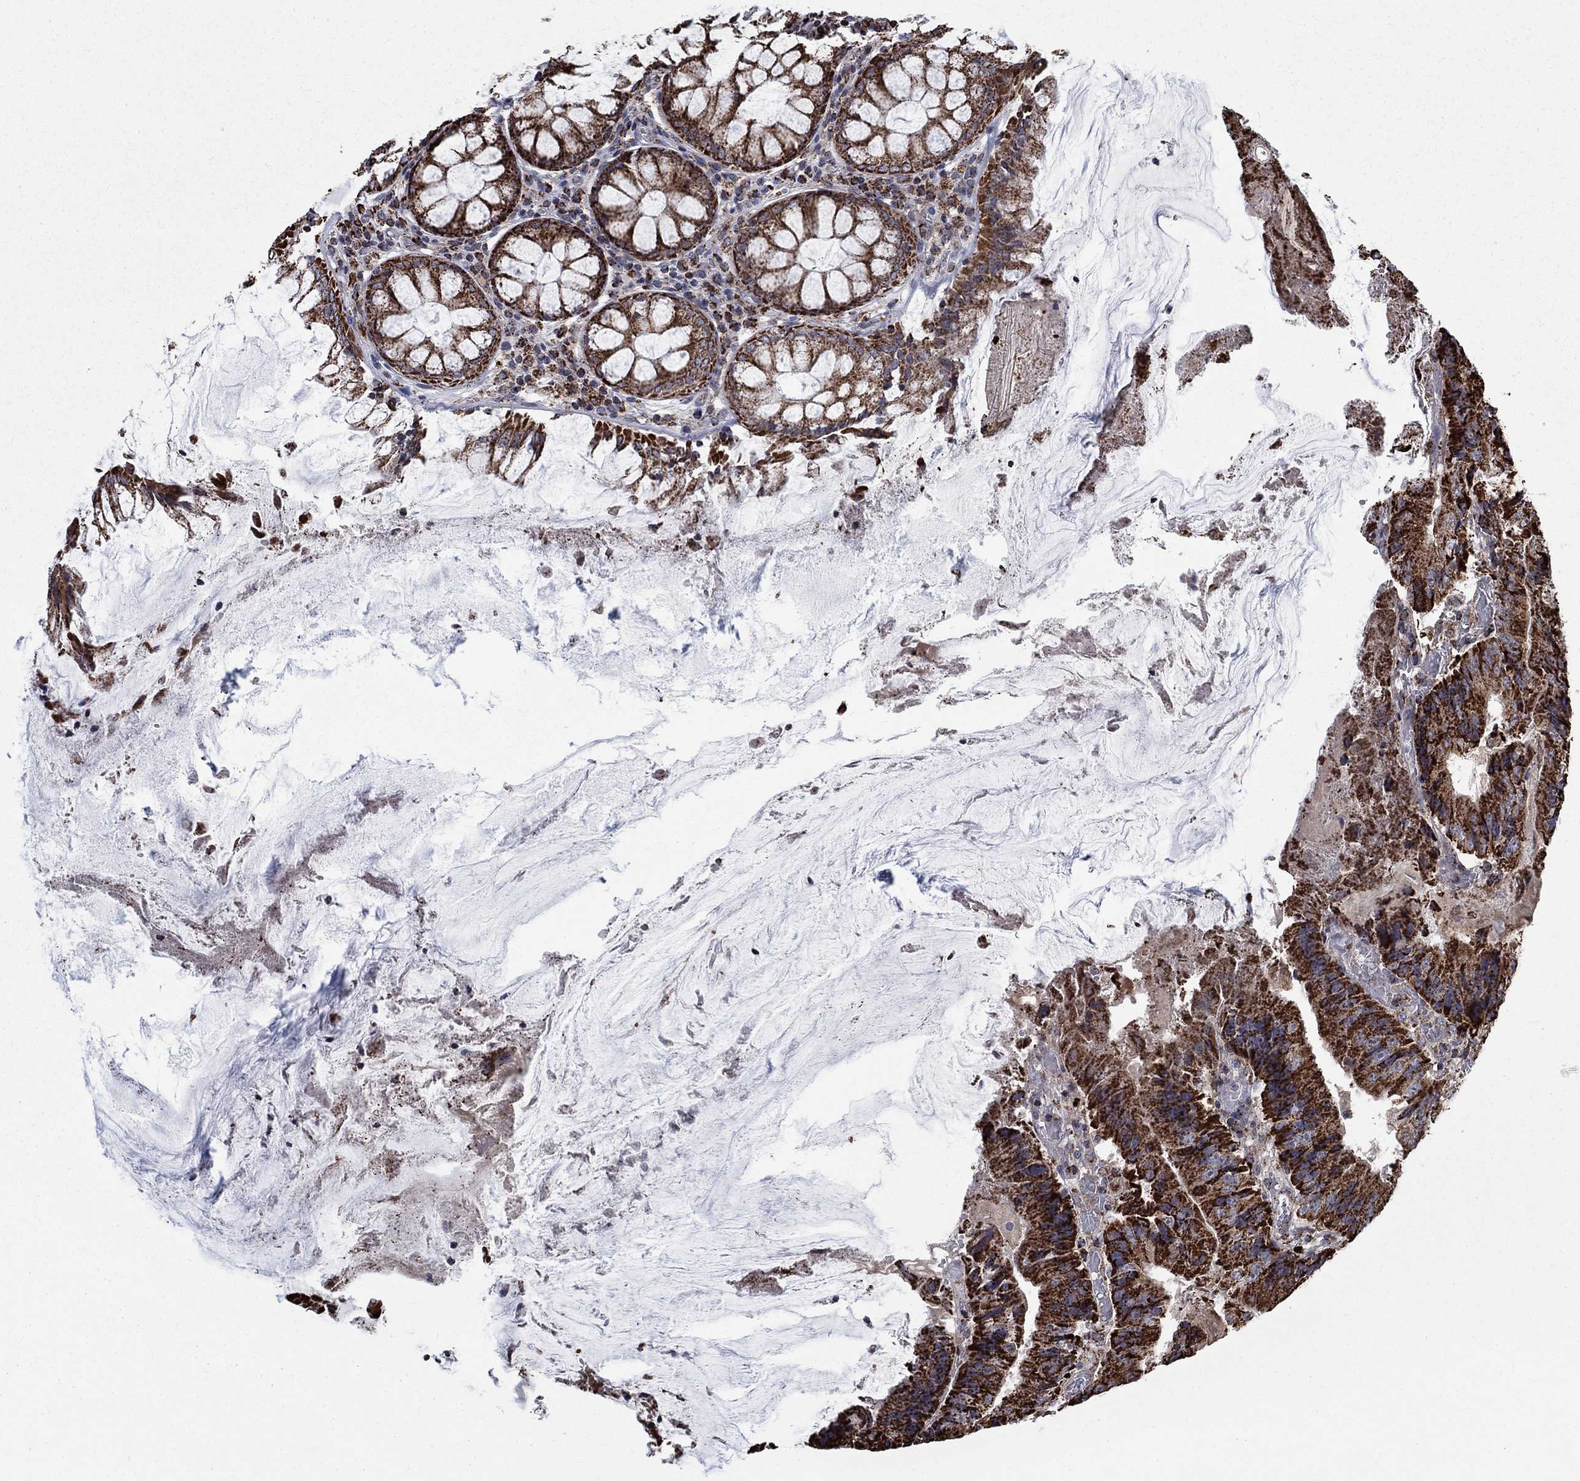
{"staining": {"intensity": "strong", "quantity": ">75%", "location": "cytoplasmic/membranous"}, "tissue": "colorectal cancer", "cell_type": "Tumor cells", "image_type": "cancer", "snomed": [{"axis": "morphology", "description": "Adenocarcinoma, NOS"}, {"axis": "topography", "description": "Colon"}], "caption": "Adenocarcinoma (colorectal) was stained to show a protein in brown. There is high levels of strong cytoplasmic/membranous expression in approximately >75% of tumor cells. Using DAB (3,3'-diaminobenzidine) (brown) and hematoxylin (blue) stains, captured at high magnification using brightfield microscopy.", "gene": "MOAP1", "patient": {"sex": "female", "age": 86}}